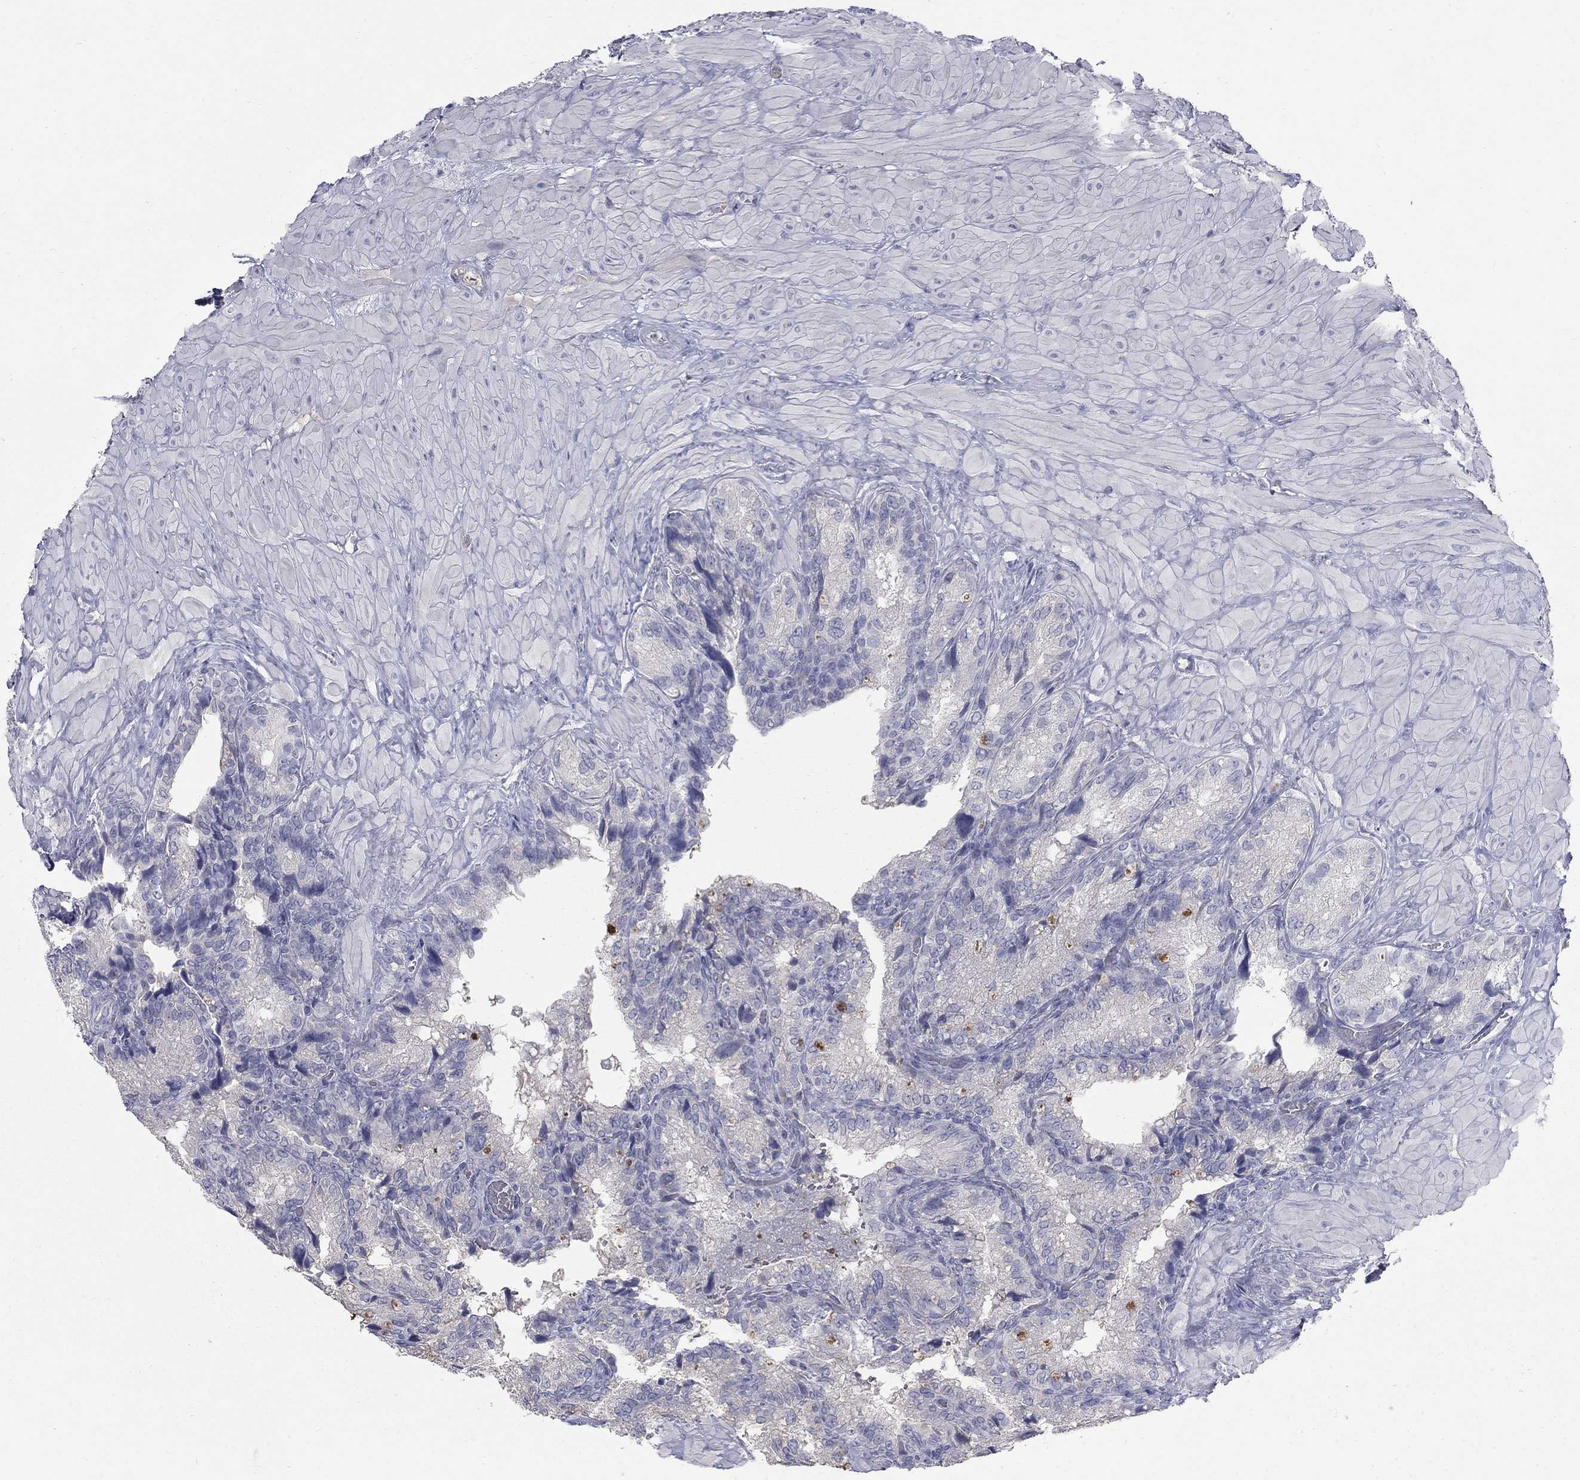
{"staining": {"intensity": "negative", "quantity": "none", "location": "none"}, "tissue": "prostate cancer", "cell_type": "Tumor cells", "image_type": "cancer", "snomed": [{"axis": "morphology", "description": "Adenocarcinoma, NOS"}, {"axis": "topography", "description": "Prostate and seminal vesicle, NOS"}], "caption": "An IHC image of adenocarcinoma (prostate) is shown. There is no staining in tumor cells of adenocarcinoma (prostate).", "gene": "PTH1R", "patient": {"sex": "male", "age": 62}}